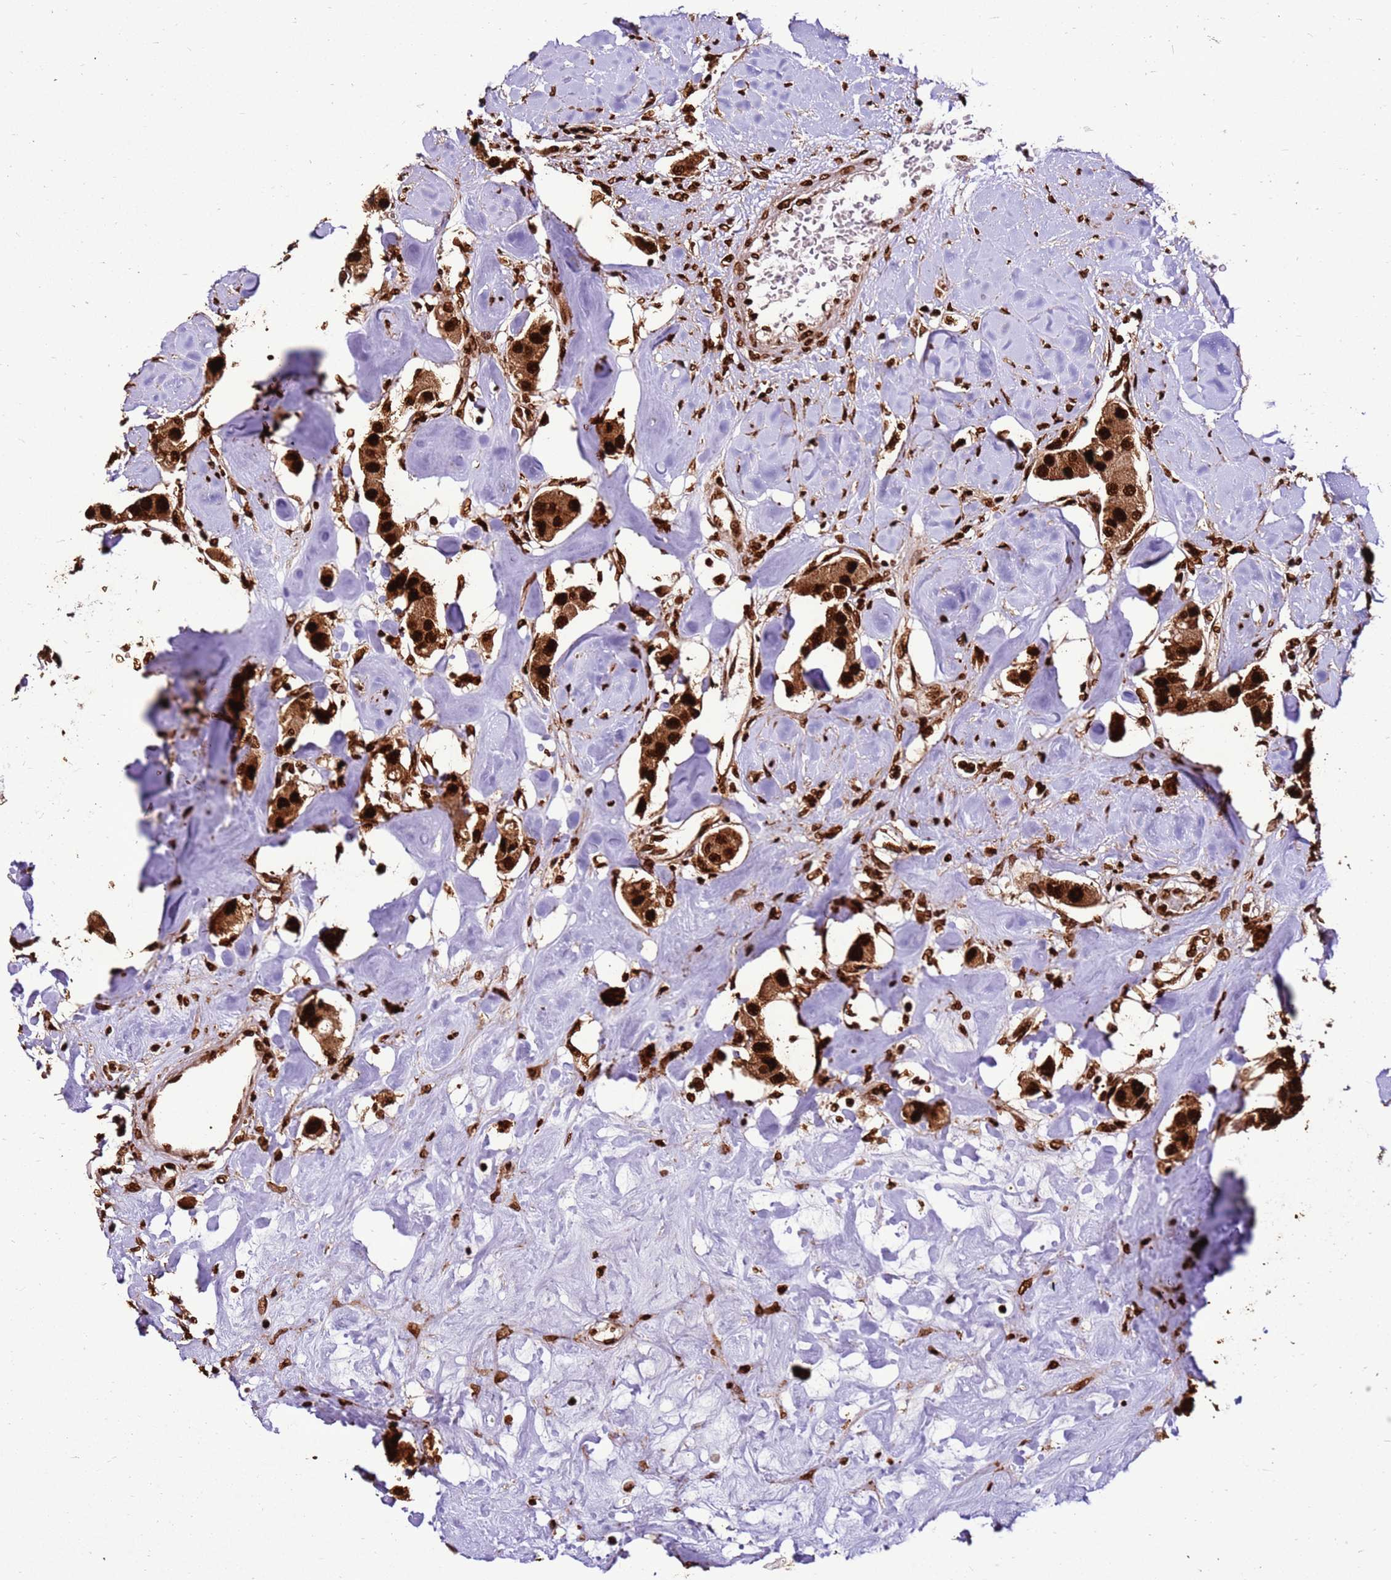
{"staining": {"intensity": "strong", "quantity": ">75%", "location": "cytoplasmic/membranous,nuclear"}, "tissue": "carcinoid", "cell_type": "Tumor cells", "image_type": "cancer", "snomed": [{"axis": "morphology", "description": "Carcinoid, malignant, NOS"}, {"axis": "topography", "description": "Pancreas"}], "caption": "Immunohistochemical staining of human carcinoid (malignant) demonstrates strong cytoplasmic/membranous and nuclear protein positivity in about >75% of tumor cells.", "gene": "HNRNPAB", "patient": {"sex": "male", "age": 41}}